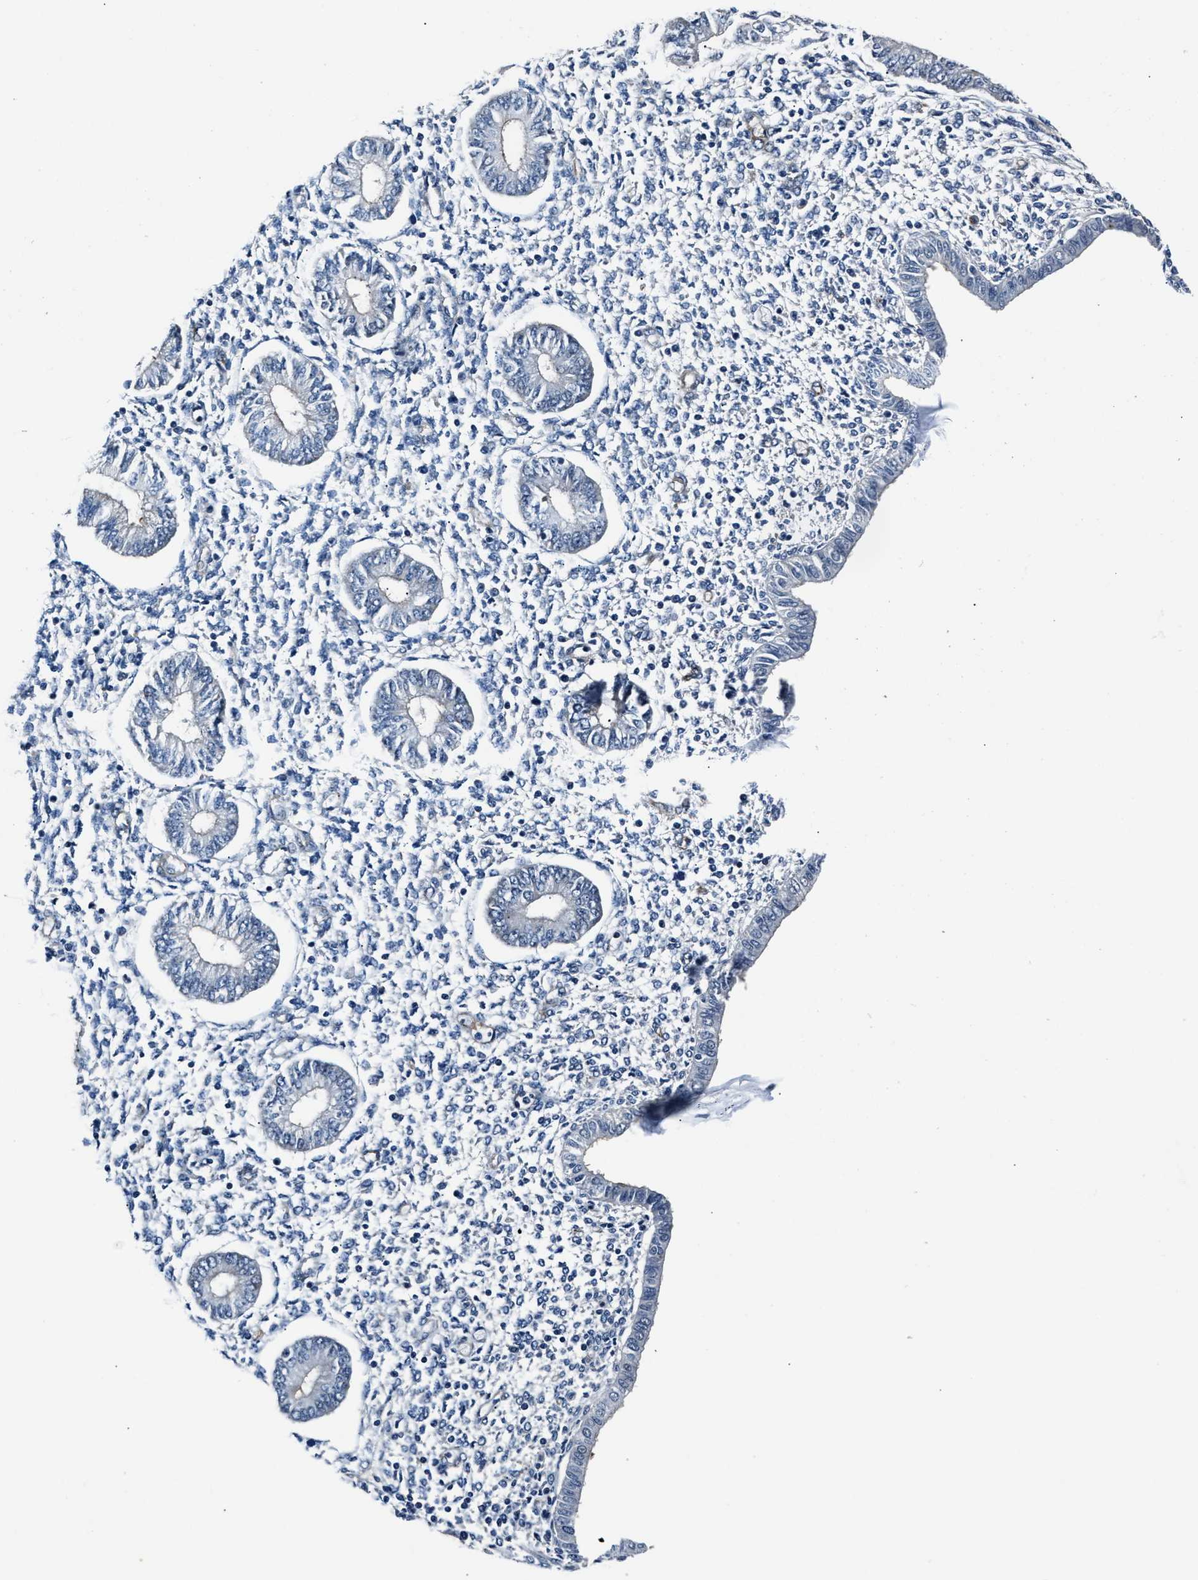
{"staining": {"intensity": "negative", "quantity": "none", "location": "none"}, "tissue": "endometrium", "cell_type": "Cells in endometrial stroma", "image_type": "normal", "snomed": [{"axis": "morphology", "description": "Normal tissue, NOS"}, {"axis": "topography", "description": "Endometrium"}], "caption": "Immunohistochemistry micrograph of unremarkable endometrium: endometrium stained with DAB demonstrates no significant protein positivity in cells in endometrial stroma.", "gene": "MPDZ", "patient": {"sex": "female", "age": 50}}